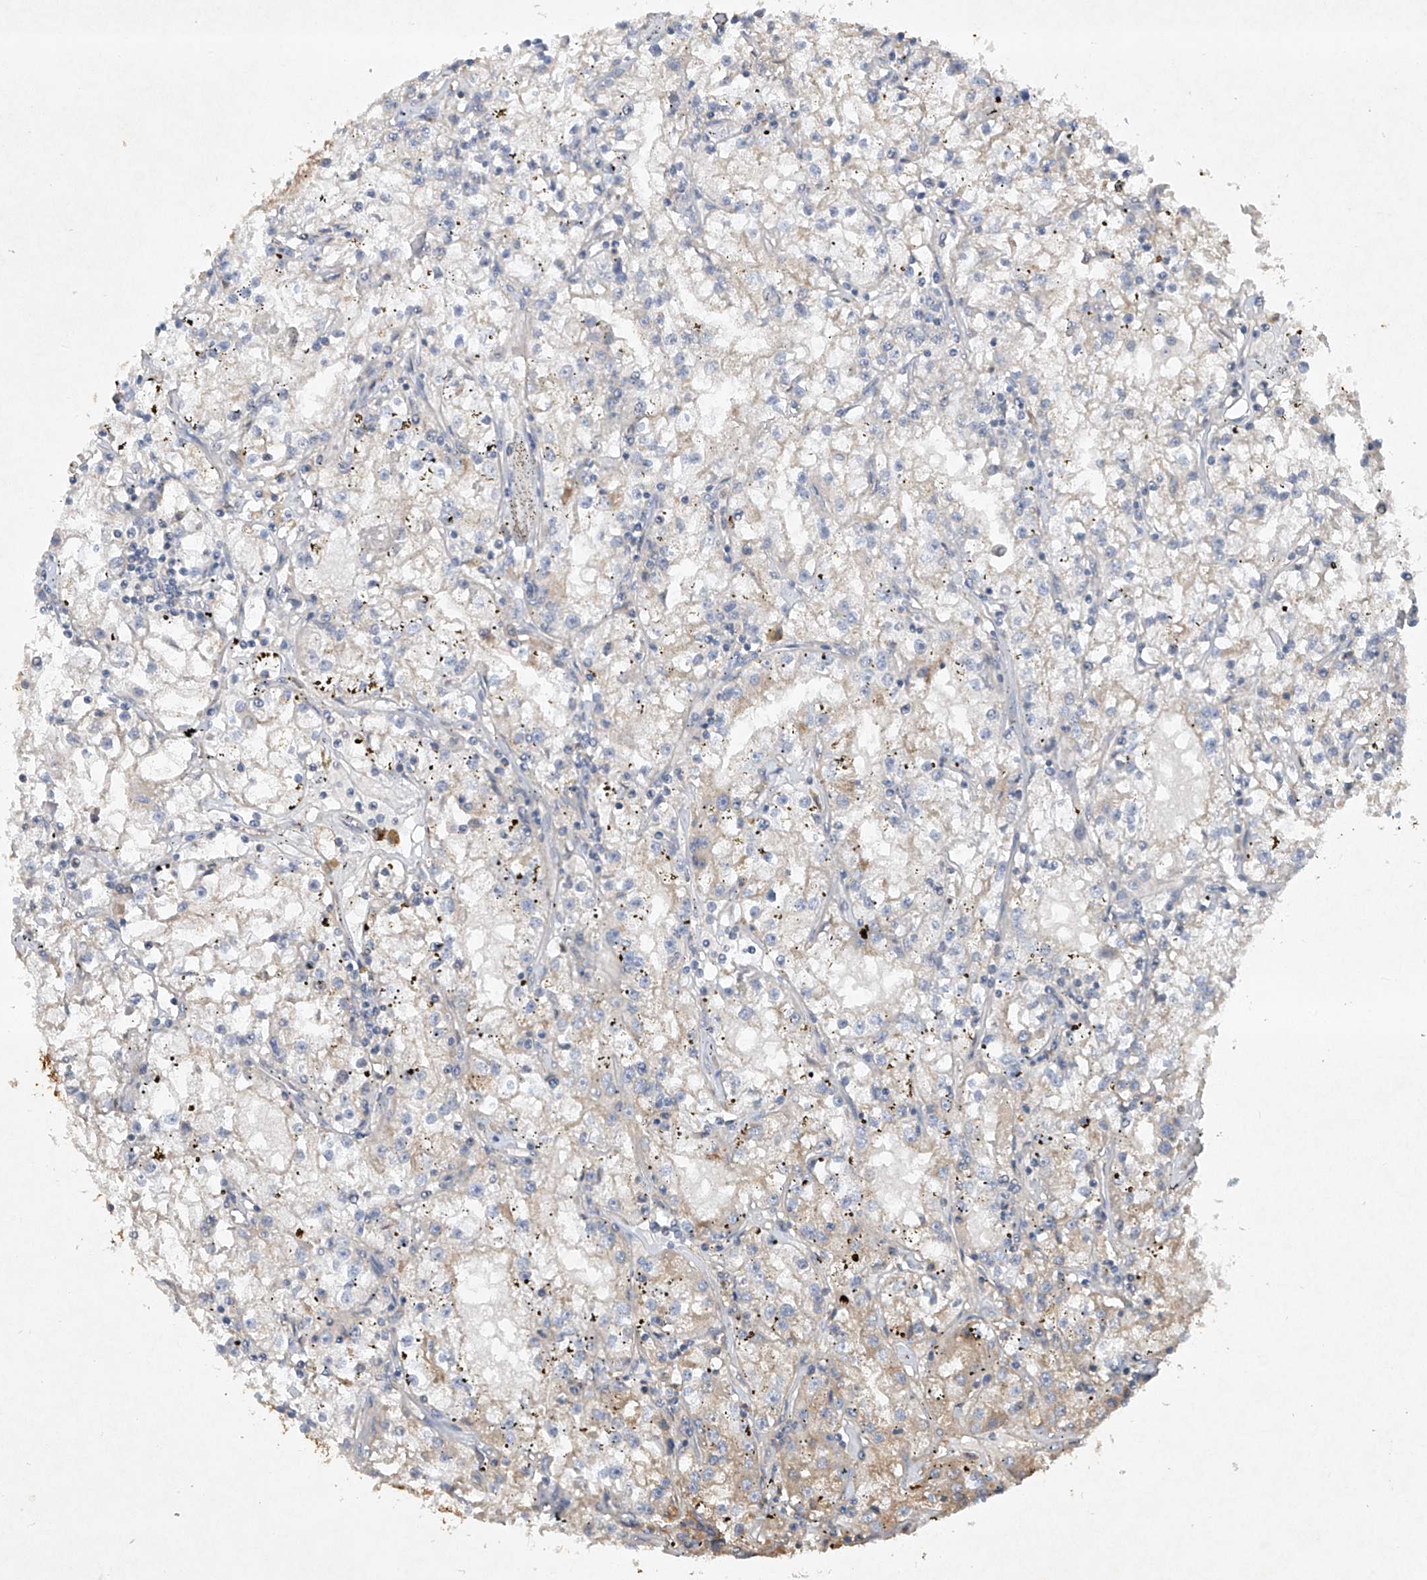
{"staining": {"intensity": "negative", "quantity": "none", "location": "none"}, "tissue": "renal cancer", "cell_type": "Tumor cells", "image_type": "cancer", "snomed": [{"axis": "morphology", "description": "Adenocarcinoma, NOS"}, {"axis": "topography", "description": "Kidney"}], "caption": "A photomicrograph of human renal adenocarcinoma is negative for staining in tumor cells.", "gene": "HAS3", "patient": {"sex": "male", "age": 56}}